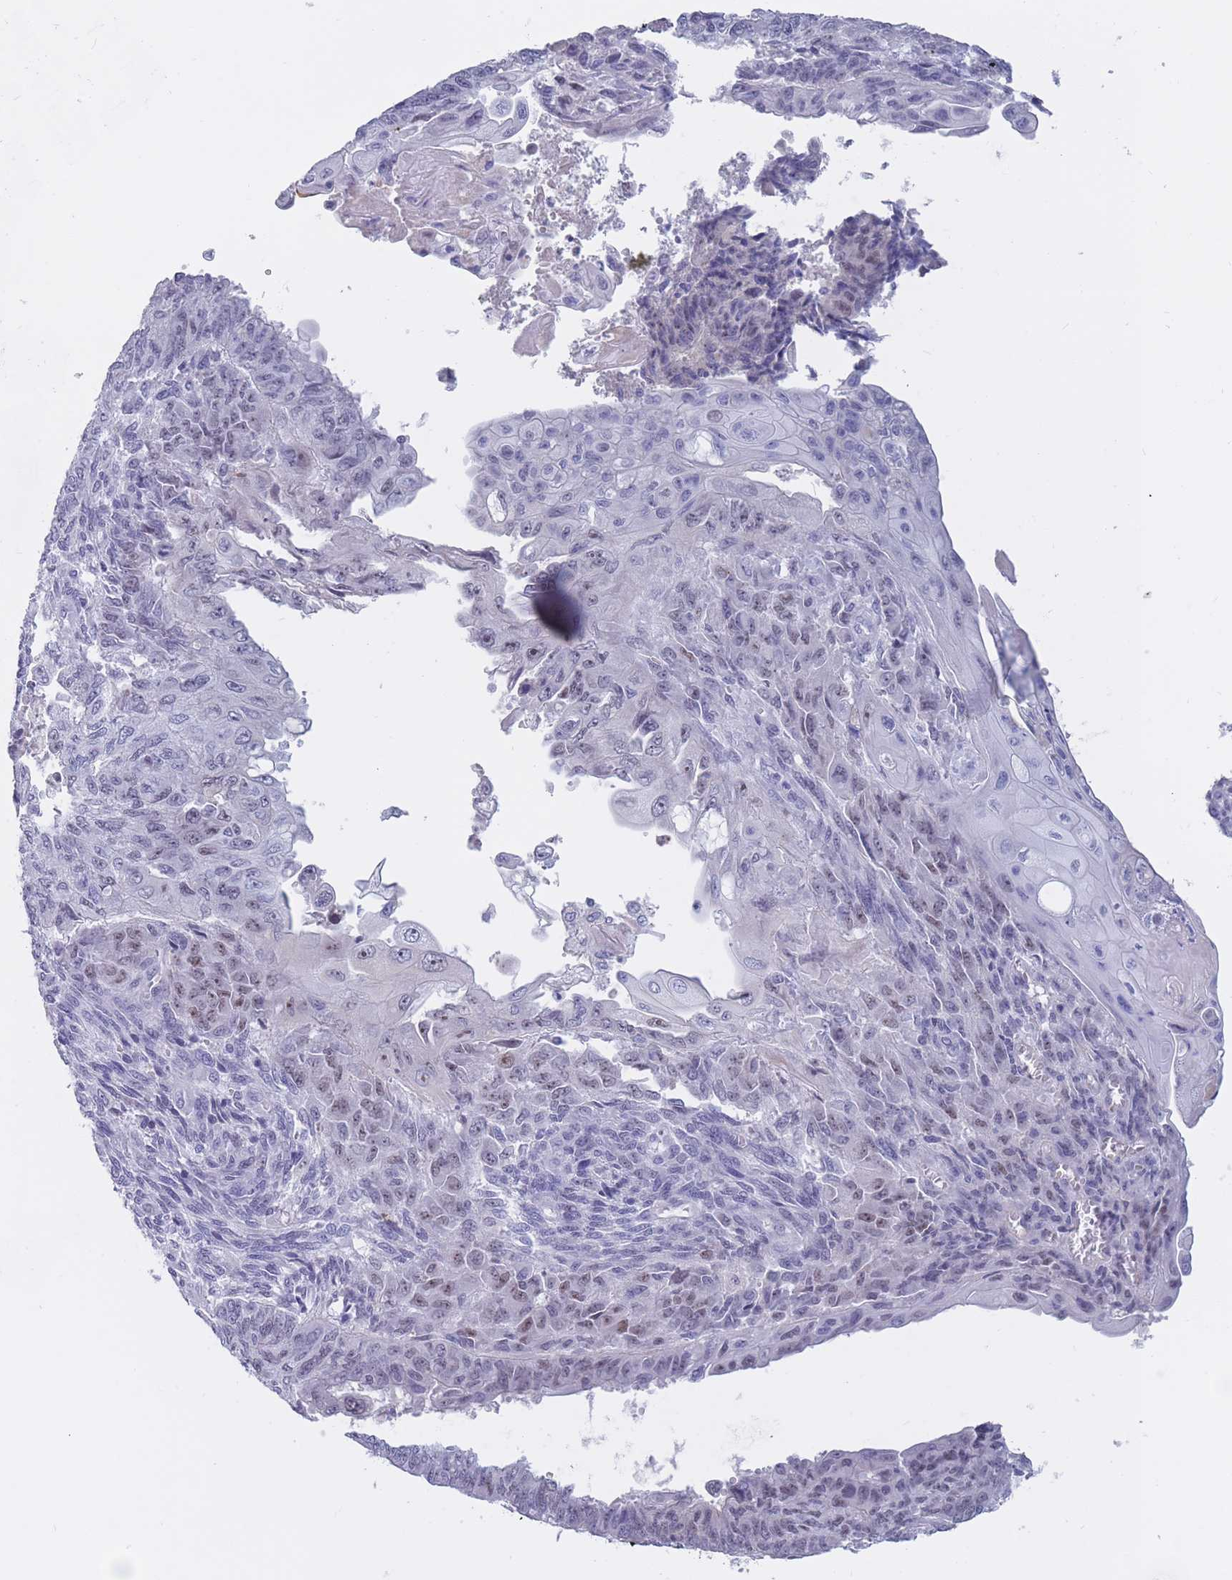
{"staining": {"intensity": "weak", "quantity": "<25%", "location": "nuclear"}, "tissue": "endometrial cancer", "cell_type": "Tumor cells", "image_type": "cancer", "snomed": [{"axis": "morphology", "description": "Adenocarcinoma, NOS"}, {"axis": "topography", "description": "Endometrium"}], "caption": "DAB immunohistochemical staining of adenocarcinoma (endometrial) demonstrates no significant positivity in tumor cells.", "gene": "BOP1", "patient": {"sex": "female", "age": 32}}